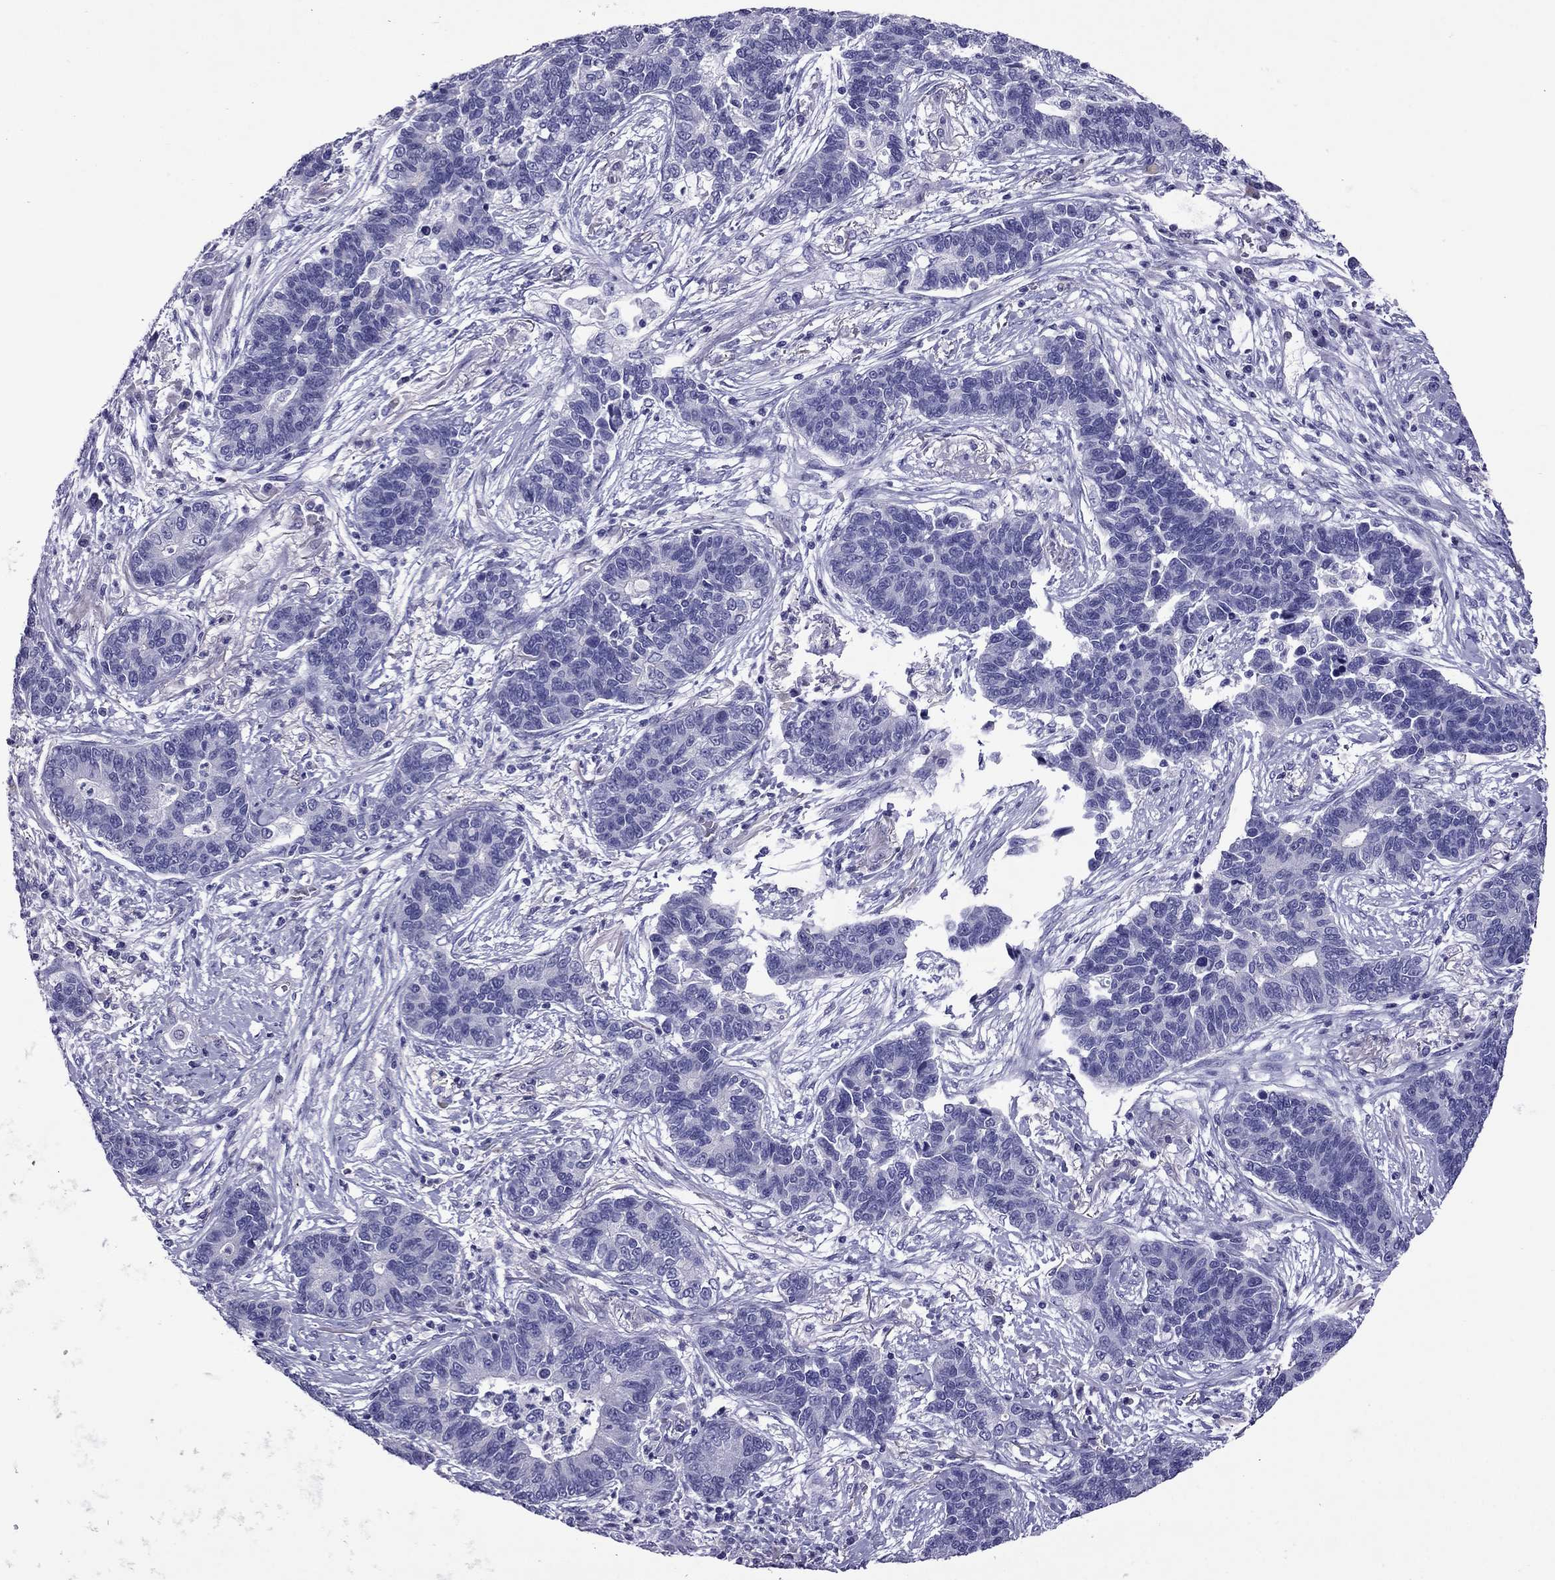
{"staining": {"intensity": "negative", "quantity": "none", "location": "none"}, "tissue": "lung cancer", "cell_type": "Tumor cells", "image_type": "cancer", "snomed": [{"axis": "morphology", "description": "Adenocarcinoma, NOS"}, {"axis": "topography", "description": "Lung"}], "caption": "The micrograph exhibits no staining of tumor cells in adenocarcinoma (lung).", "gene": "MYL11", "patient": {"sex": "female", "age": 57}}